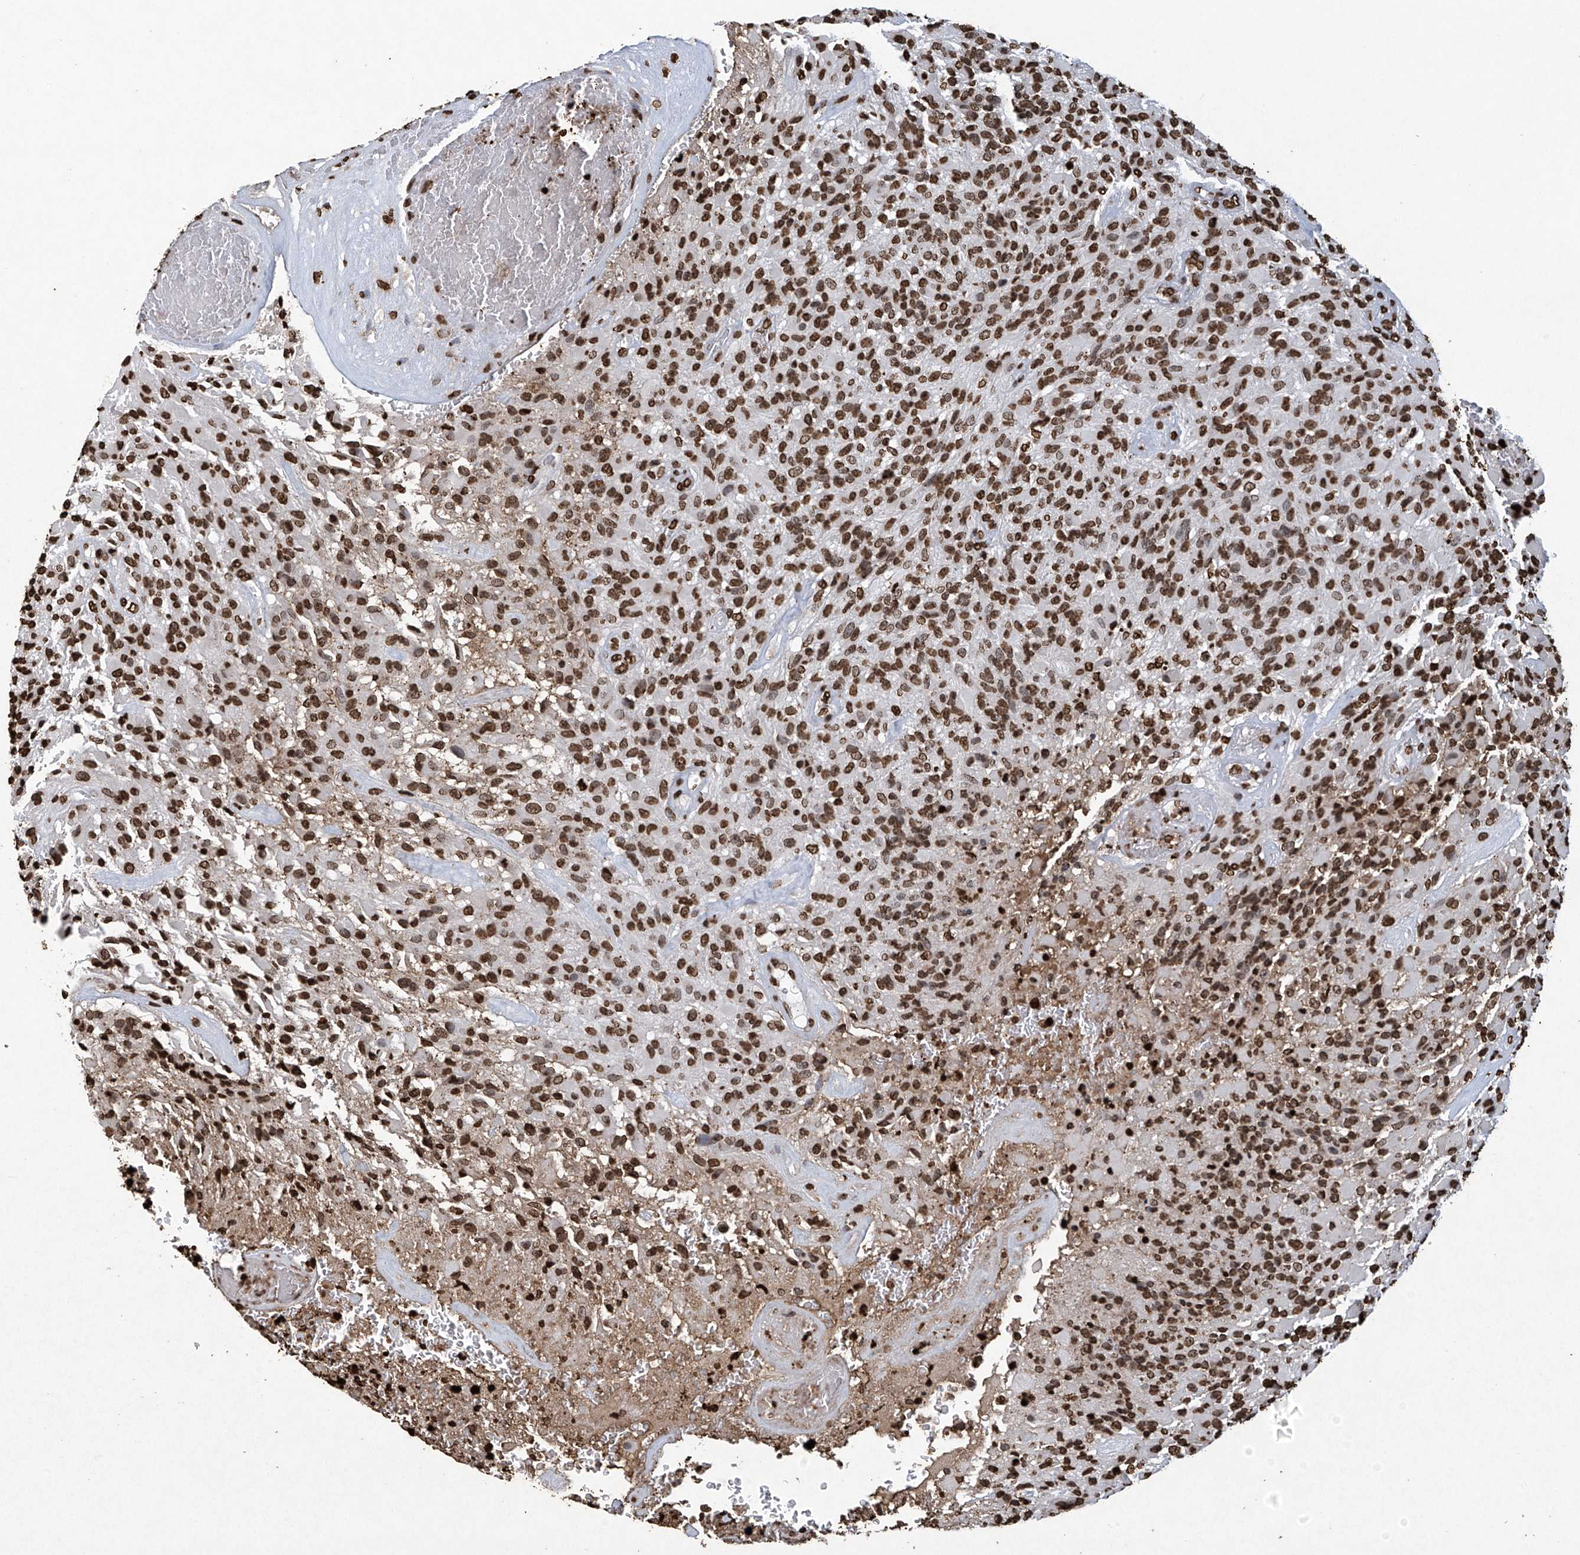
{"staining": {"intensity": "strong", "quantity": ">75%", "location": "nuclear"}, "tissue": "glioma", "cell_type": "Tumor cells", "image_type": "cancer", "snomed": [{"axis": "morphology", "description": "Glioma, malignant, High grade"}, {"axis": "topography", "description": "Brain"}], "caption": "A high amount of strong nuclear staining is seen in about >75% of tumor cells in glioma tissue. (Brightfield microscopy of DAB IHC at high magnification).", "gene": "H3-3A", "patient": {"sex": "male", "age": 71}}